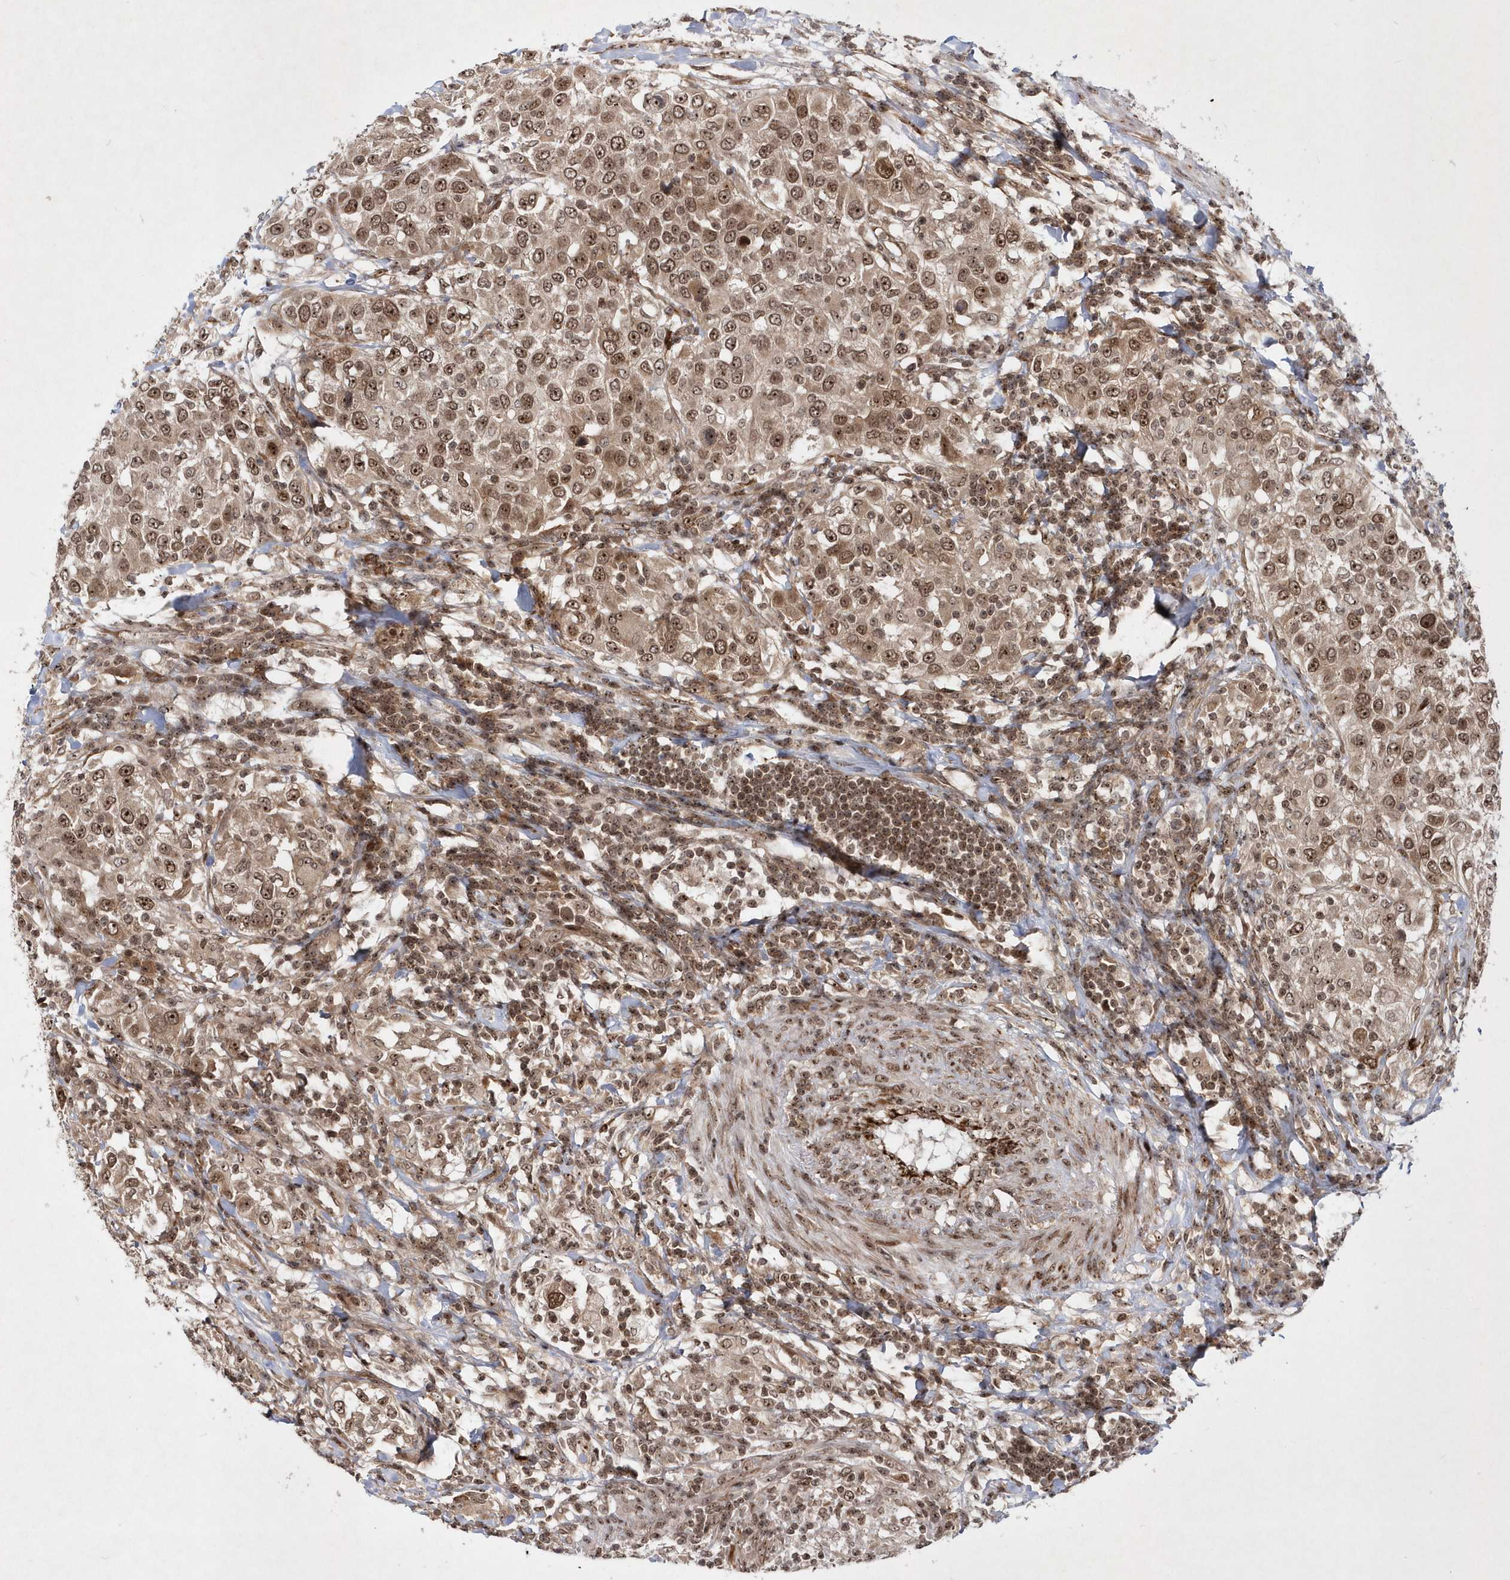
{"staining": {"intensity": "moderate", "quantity": ">75%", "location": "cytoplasmic/membranous,nuclear"}, "tissue": "urothelial cancer", "cell_type": "Tumor cells", "image_type": "cancer", "snomed": [{"axis": "morphology", "description": "Urothelial carcinoma, High grade"}, {"axis": "topography", "description": "Urinary bladder"}], "caption": "Immunohistochemistry micrograph of urothelial cancer stained for a protein (brown), which displays medium levels of moderate cytoplasmic/membranous and nuclear positivity in approximately >75% of tumor cells.", "gene": "SOWAHB", "patient": {"sex": "female", "age": 80}}